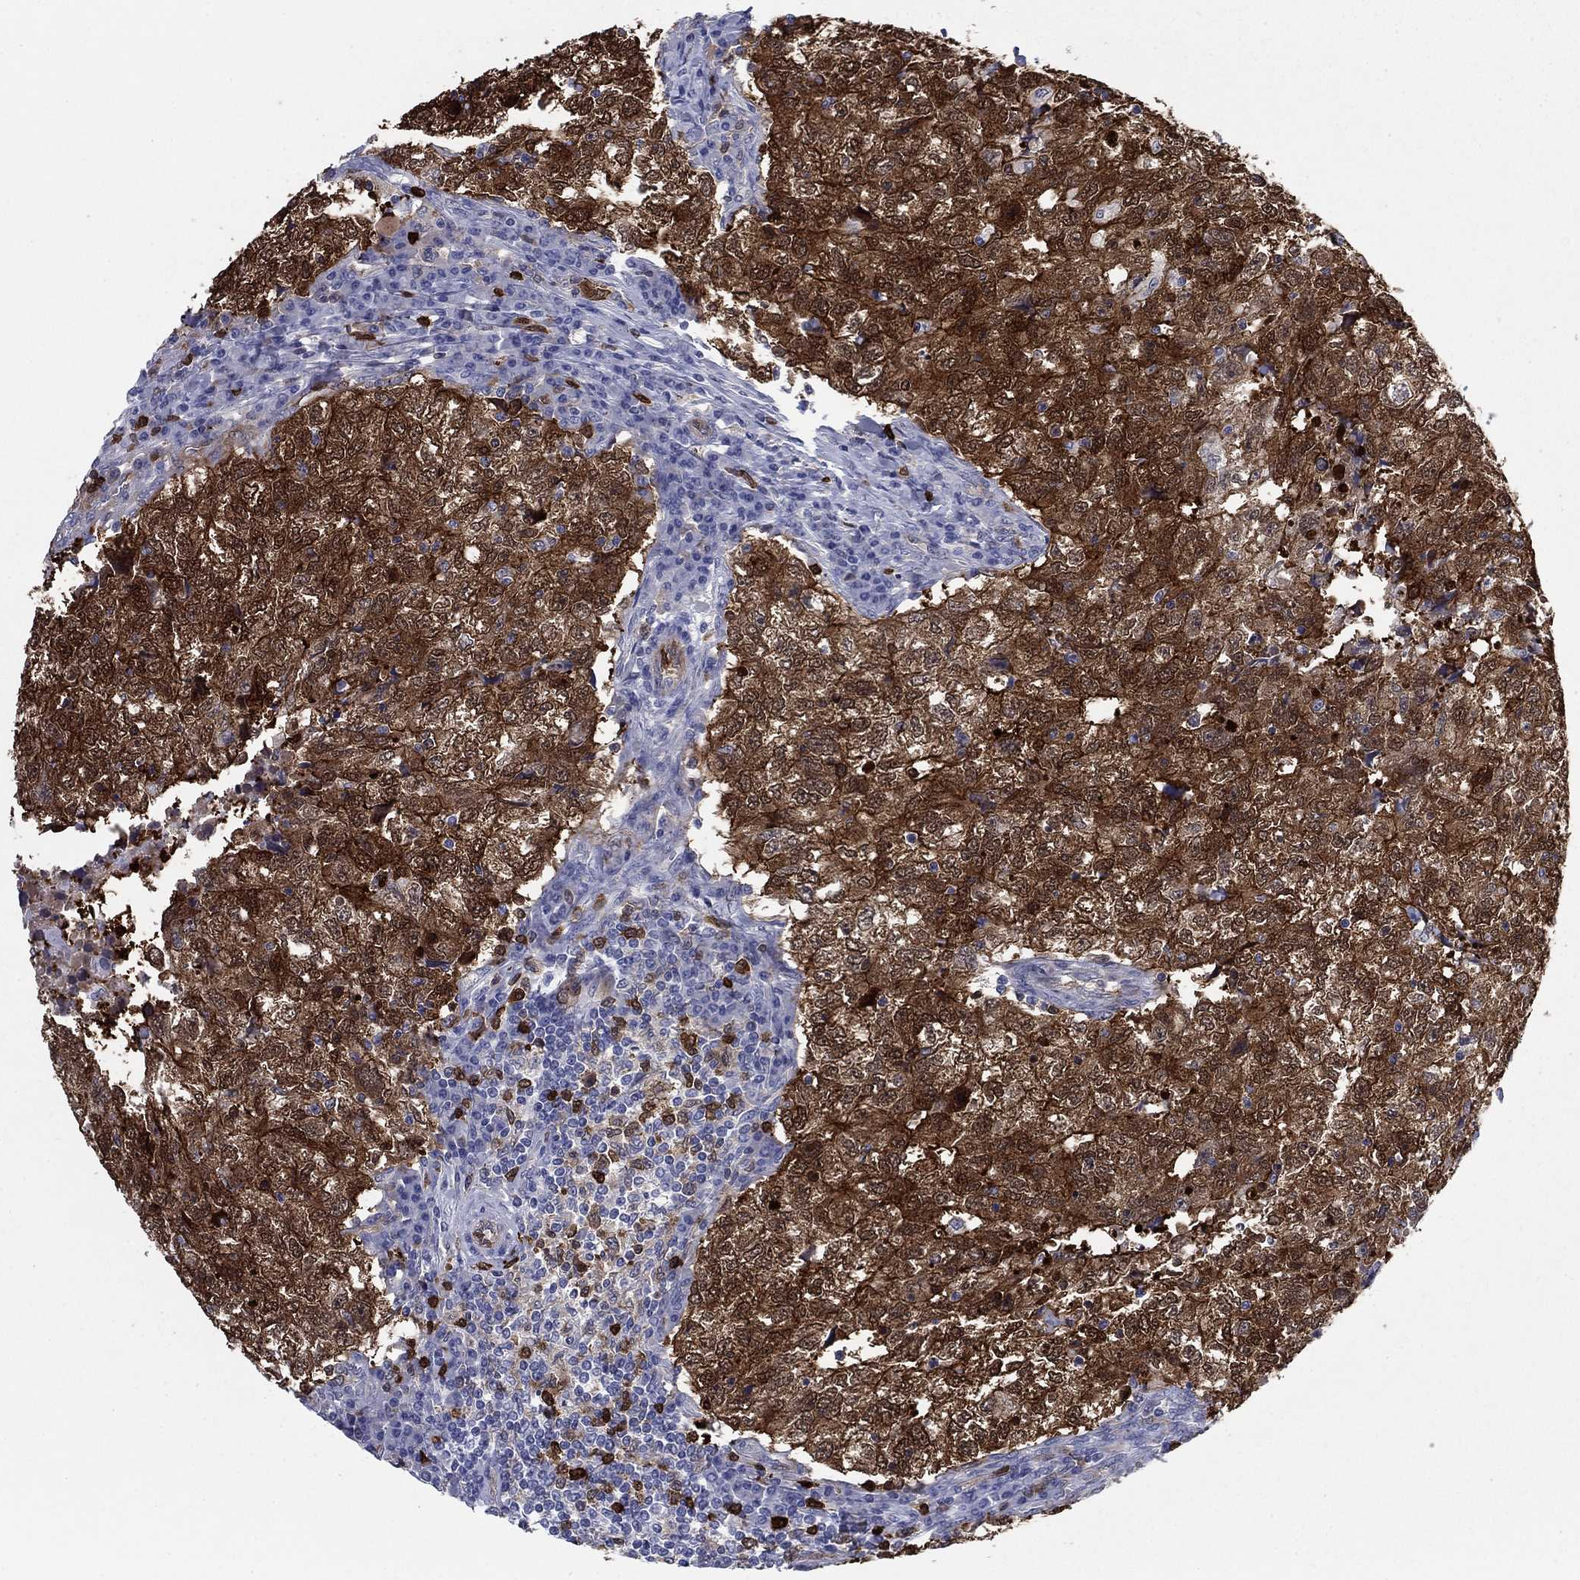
{"staining": {"intensity": "strong", "quantity": ">75%", "location": "cytoplasmic/membranous"}, "tissue": "breast cancer", "cell_type": "Tumor cells", "image_type": "cancer", "snomed": [{"axis": "morphology", "description": "Duct carcinoma"}, {"axis": "topography", "description": "Breast"}], "caption": "Protein positivity by IHC reveals strong cytoplasmic/membranous expression in about >75% of tumor cells in breast cancer (intraductal carcinoma).", "gene": "STMN1", "patient": {"sex": "female", "age": 30}}